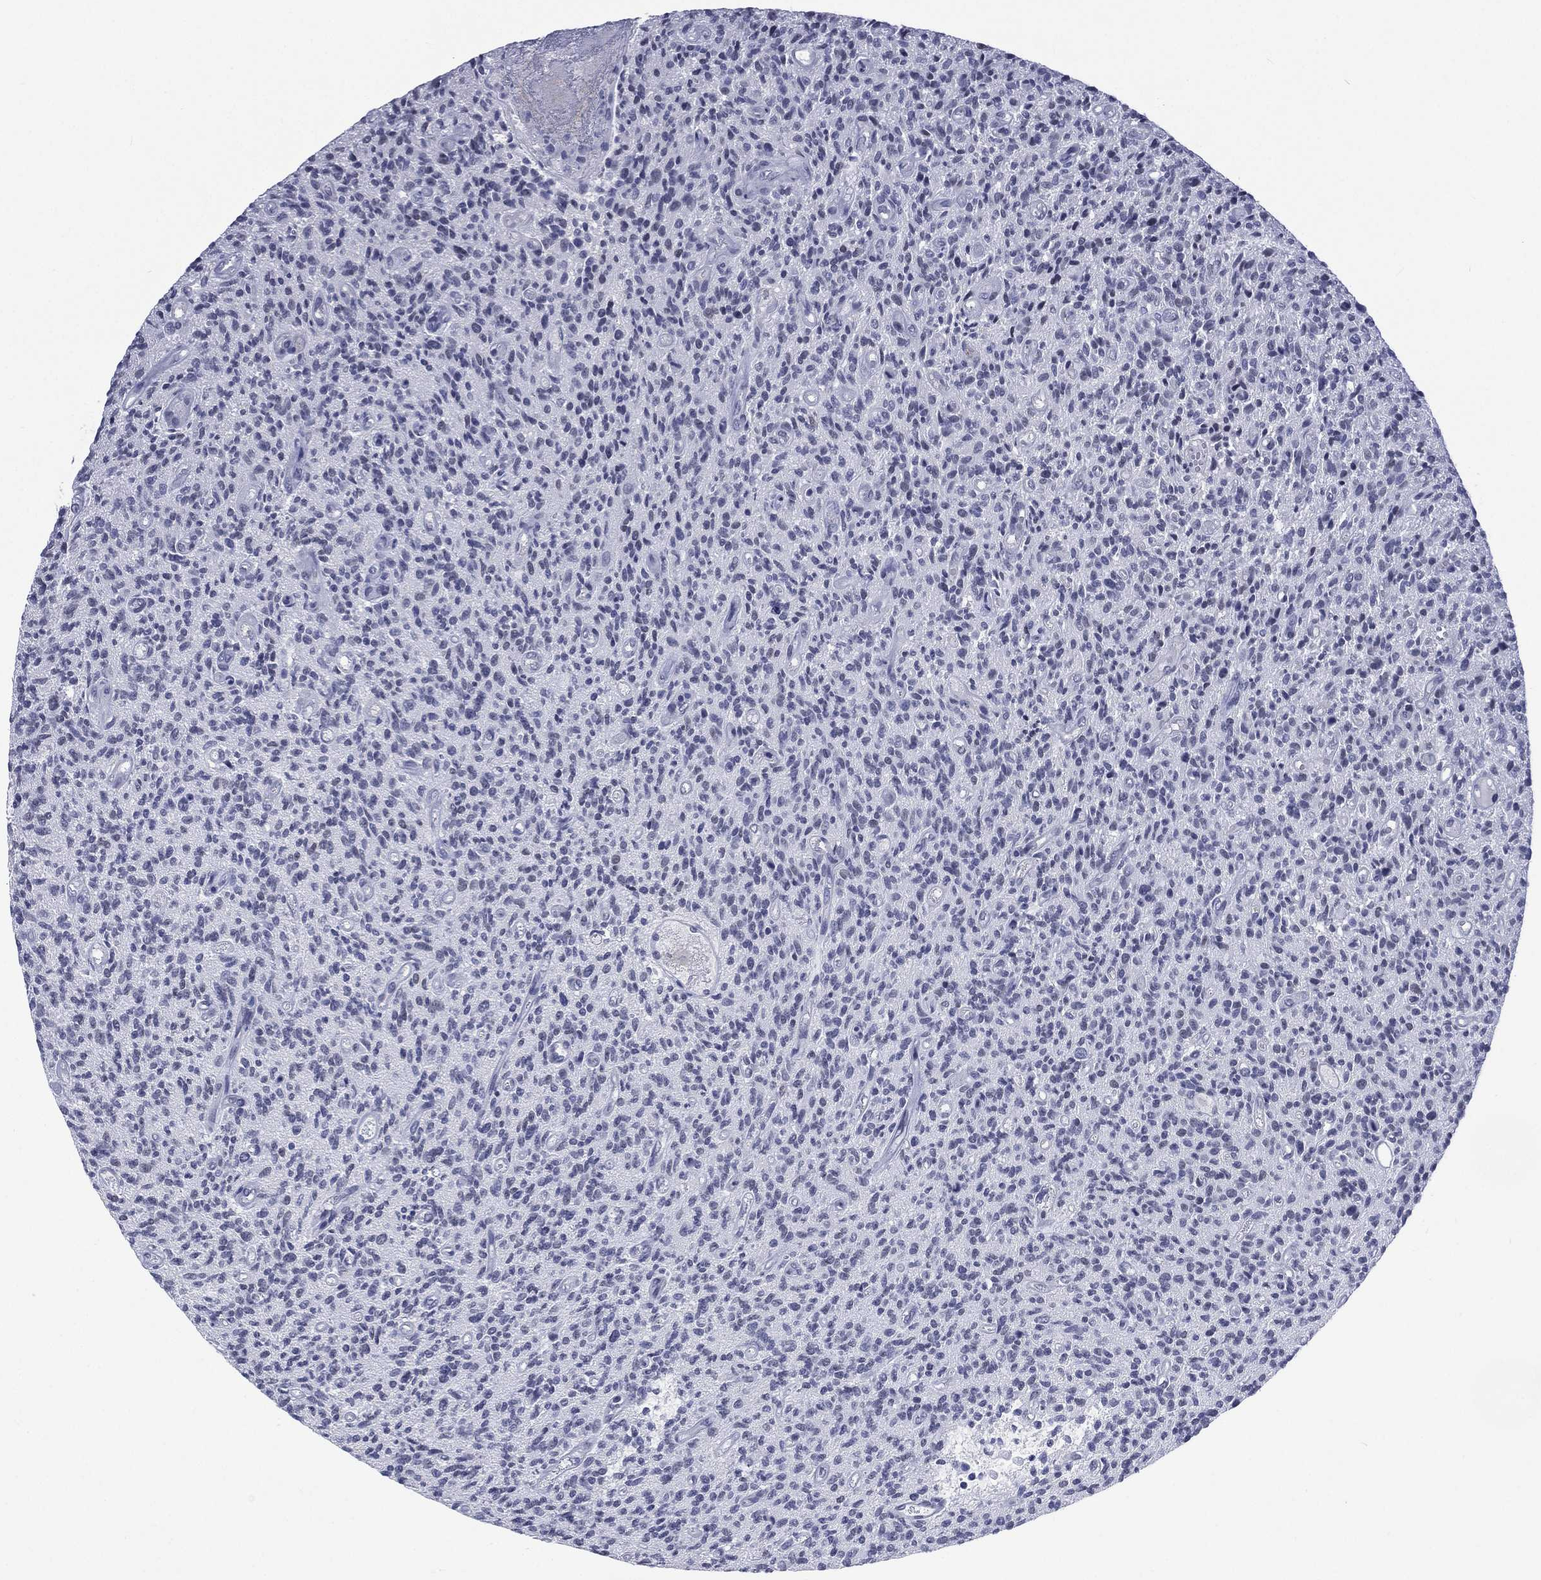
{"staining": {"intensity": "negative", "quantity": "none", "location": "none"}, "tissue": "glioma", "cell_type": "Tumor cells", "image_type": "cancer", "snomed": [{"axis": "morphology", "description": "Glioma, malignant, High grade"}, {"axis": "topography", "description": "Brain"}], "caption": "This is an IHC histopathology image of glioma. There is no positivity in tumor cells.", "gene": "SSX1", "patient": {"sex": "male", "age": 64}}